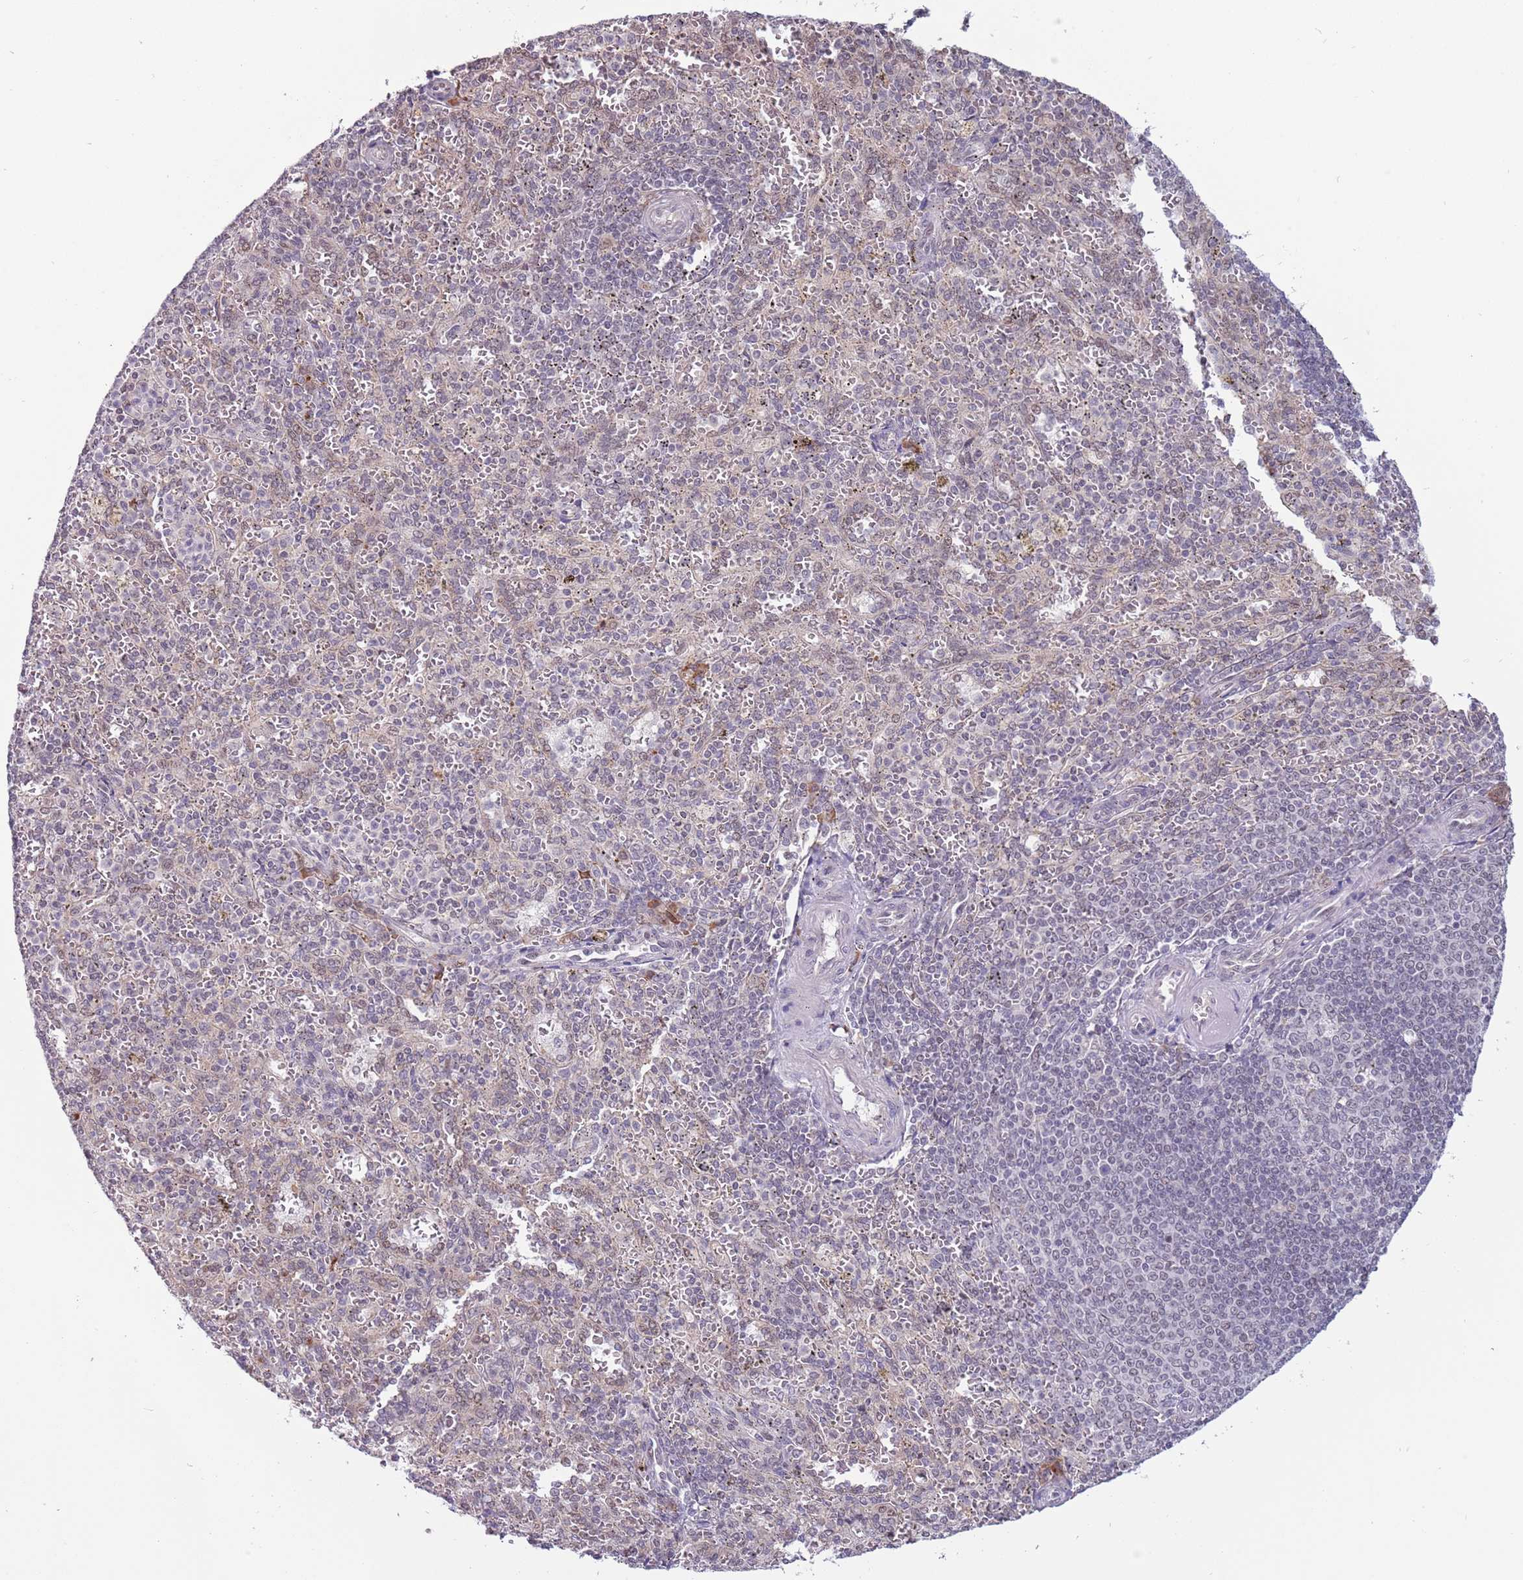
{"staining": {"intensity": "weak", "quantity": "<25%", "location": "nuclear"}, "tissue": "spleen", "cell_type": "Cells in red pulp", "image_type": "normal", "snomed": [{"axis": "morphology", "description": "Normal tissue, NOS"}, {"axis": "topography", "description": "Spleen"}], "caption": "Immunohistochemistry (IHC) micrograph of normal human spleen stained for a protein (brown), which shows no positivity in cells in red pulp.", "gene": "BARD1", "patient": {"sex": "female", "age": 21}}